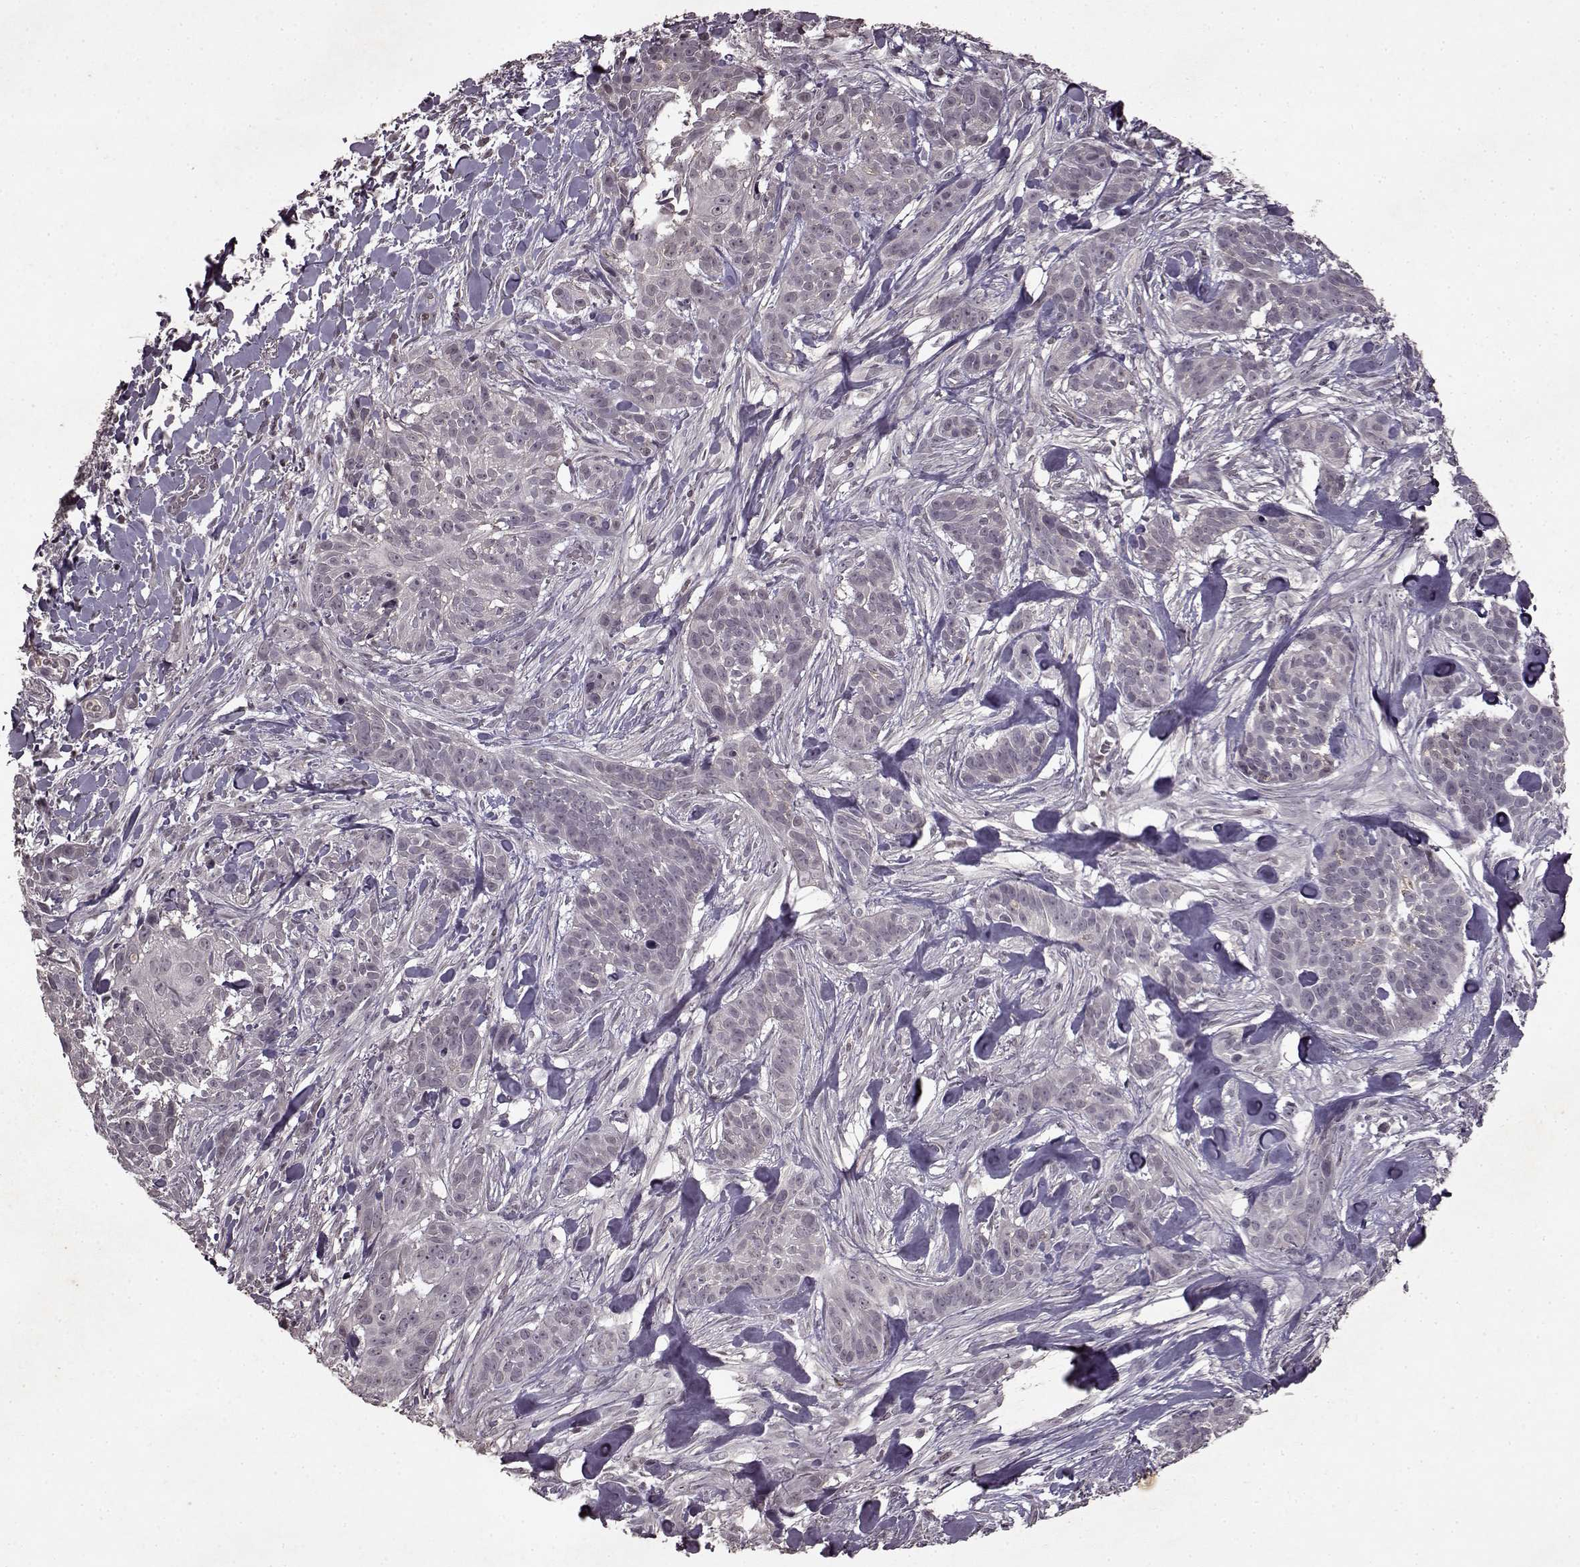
{"staining": {"intensity": "negative", "quantity": "none", "location": "none"}, "tissue": "skin cancer", "cell_type": "Tumor cells", "image_type": "cancer", "snomed": [{"axis": "morphology", "description": "Basal cell carcinoma"}, {"axis": "topography", "description": "Skin"}], "caption": "This photomicrograph is of skin basal cell carcinoma stained with immunohistochemistry (IHC) to label a protein in brown with the nuclei are counter-stained blue. There is no positivity in tumor cells.", "gene": "LHB", "patient": {"sex": "male", "age": 87}}